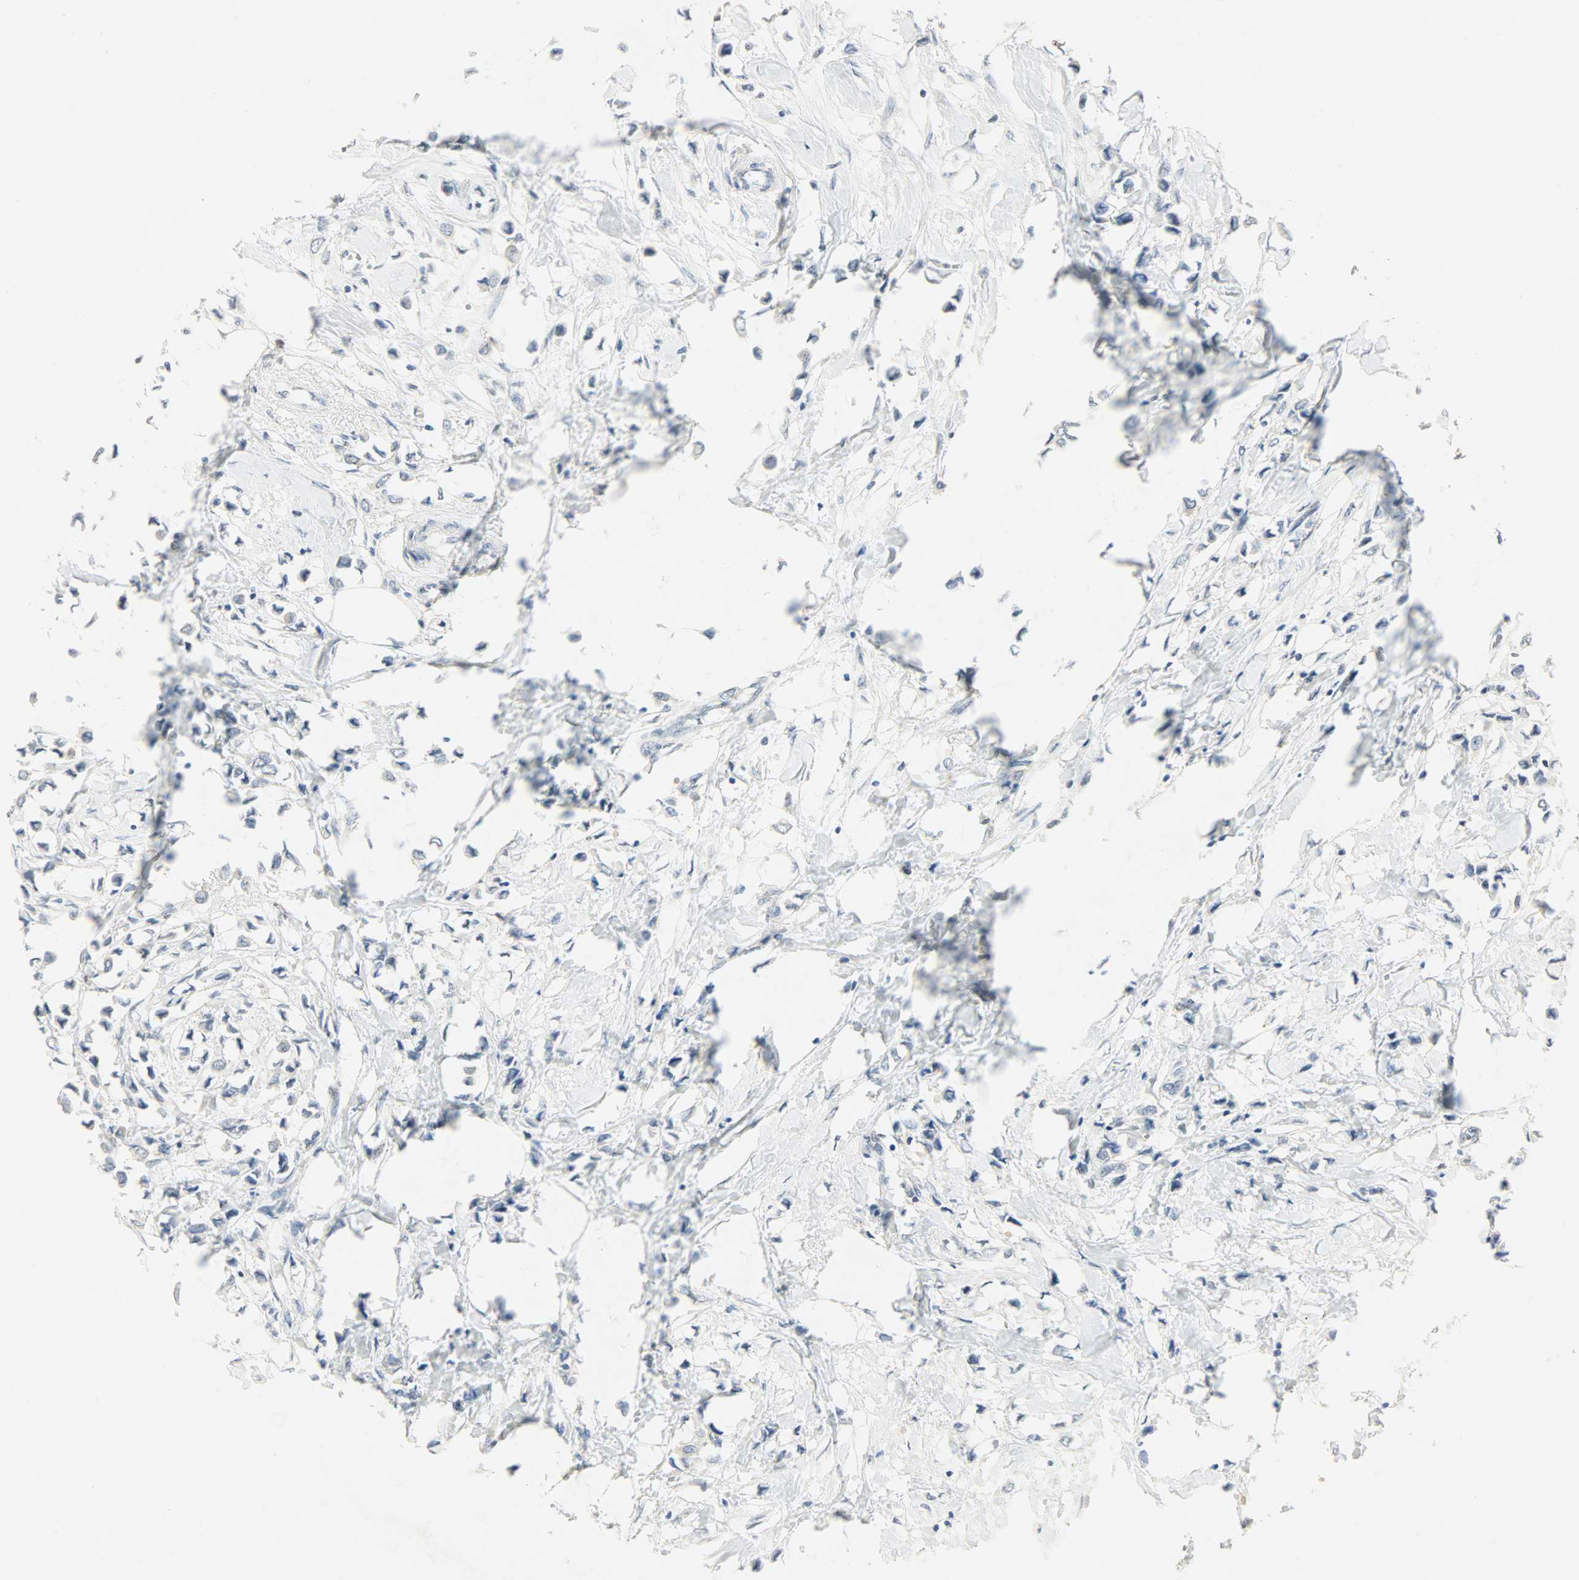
{"staining": {"intensity": "negative", "quantity": "none", "location": "none"}, "tissue": "breast cancer", "cell_type": "Tumor cells", "image_type": "cancer", "snomed": [{"axis": "morphology", "description": "Lobular carcinoma"}, {"axis": "topography", "description": "Breast"}], "caption": "Immunohistochemical staining of breast lobular carcinoma reveals no significant staining in tumor cells.", "gene": "PPARG", "patient": {"sex": "female", "age": 51}}